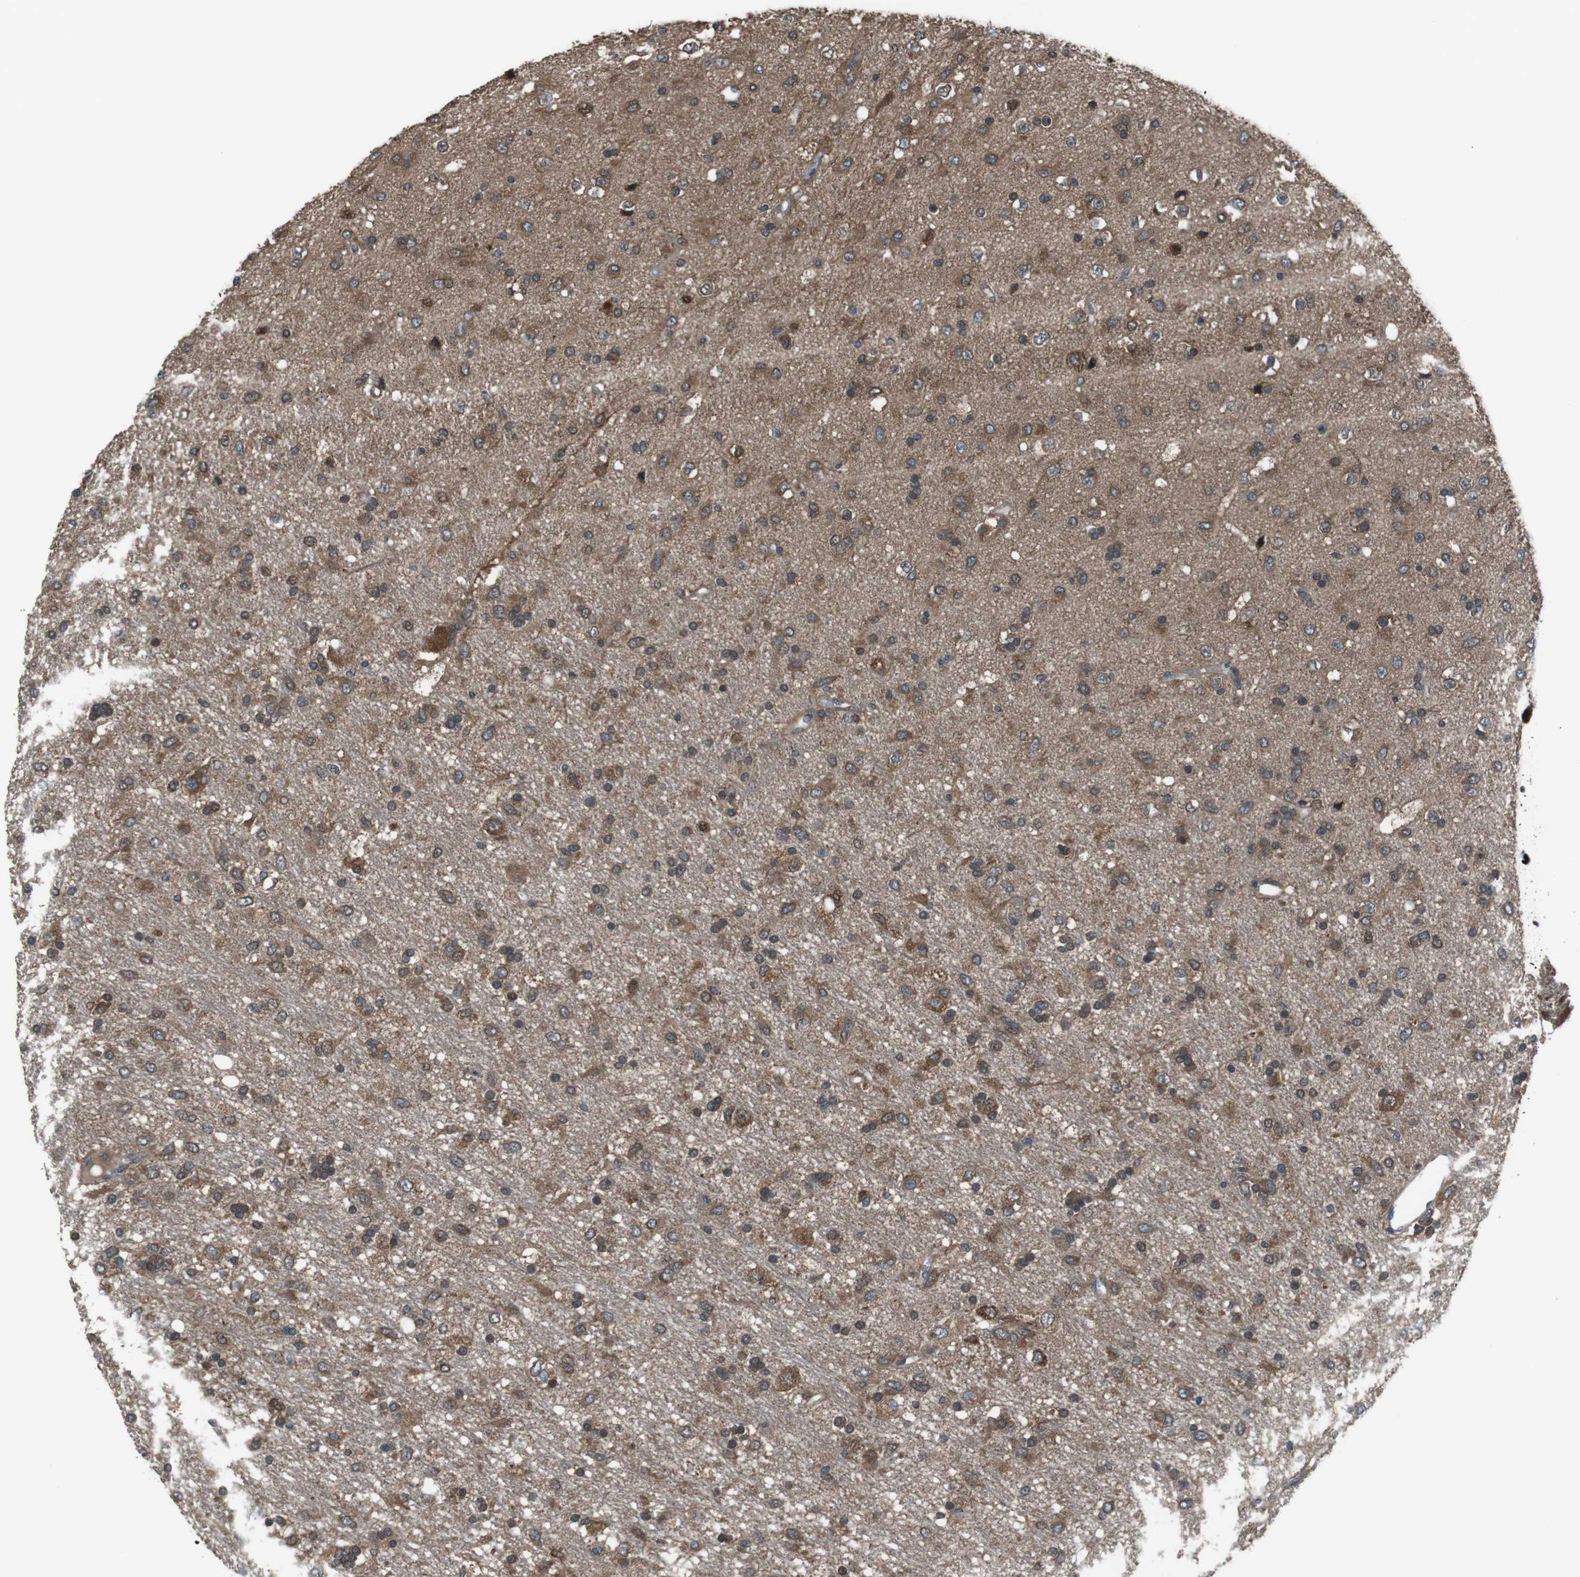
{"staining": {"intensity": "moderate", "quantity": ">75%", "location": "cytoplasmic/membranous"}, "tissue": "glioma", "cell_type": "Tumor cells", "image_type": "cancer", "snomed": [{"axis": "morphology", "description": "Glioma, malignant, Low grade"}, {"axis": "topography", "description": "Brain"}], "caption": "Immunohistochemical staining of human glioma exhibits medium levels of moderate cytoplasmic/membranous positivity in approximately >75% of tumor cells. (DAB (3,3'-diaminobenzidine) = brown stain, brightfield microscopy at high magnification).", "gene": "SSR3", "patient": {"sex": "male", "age": 77}}